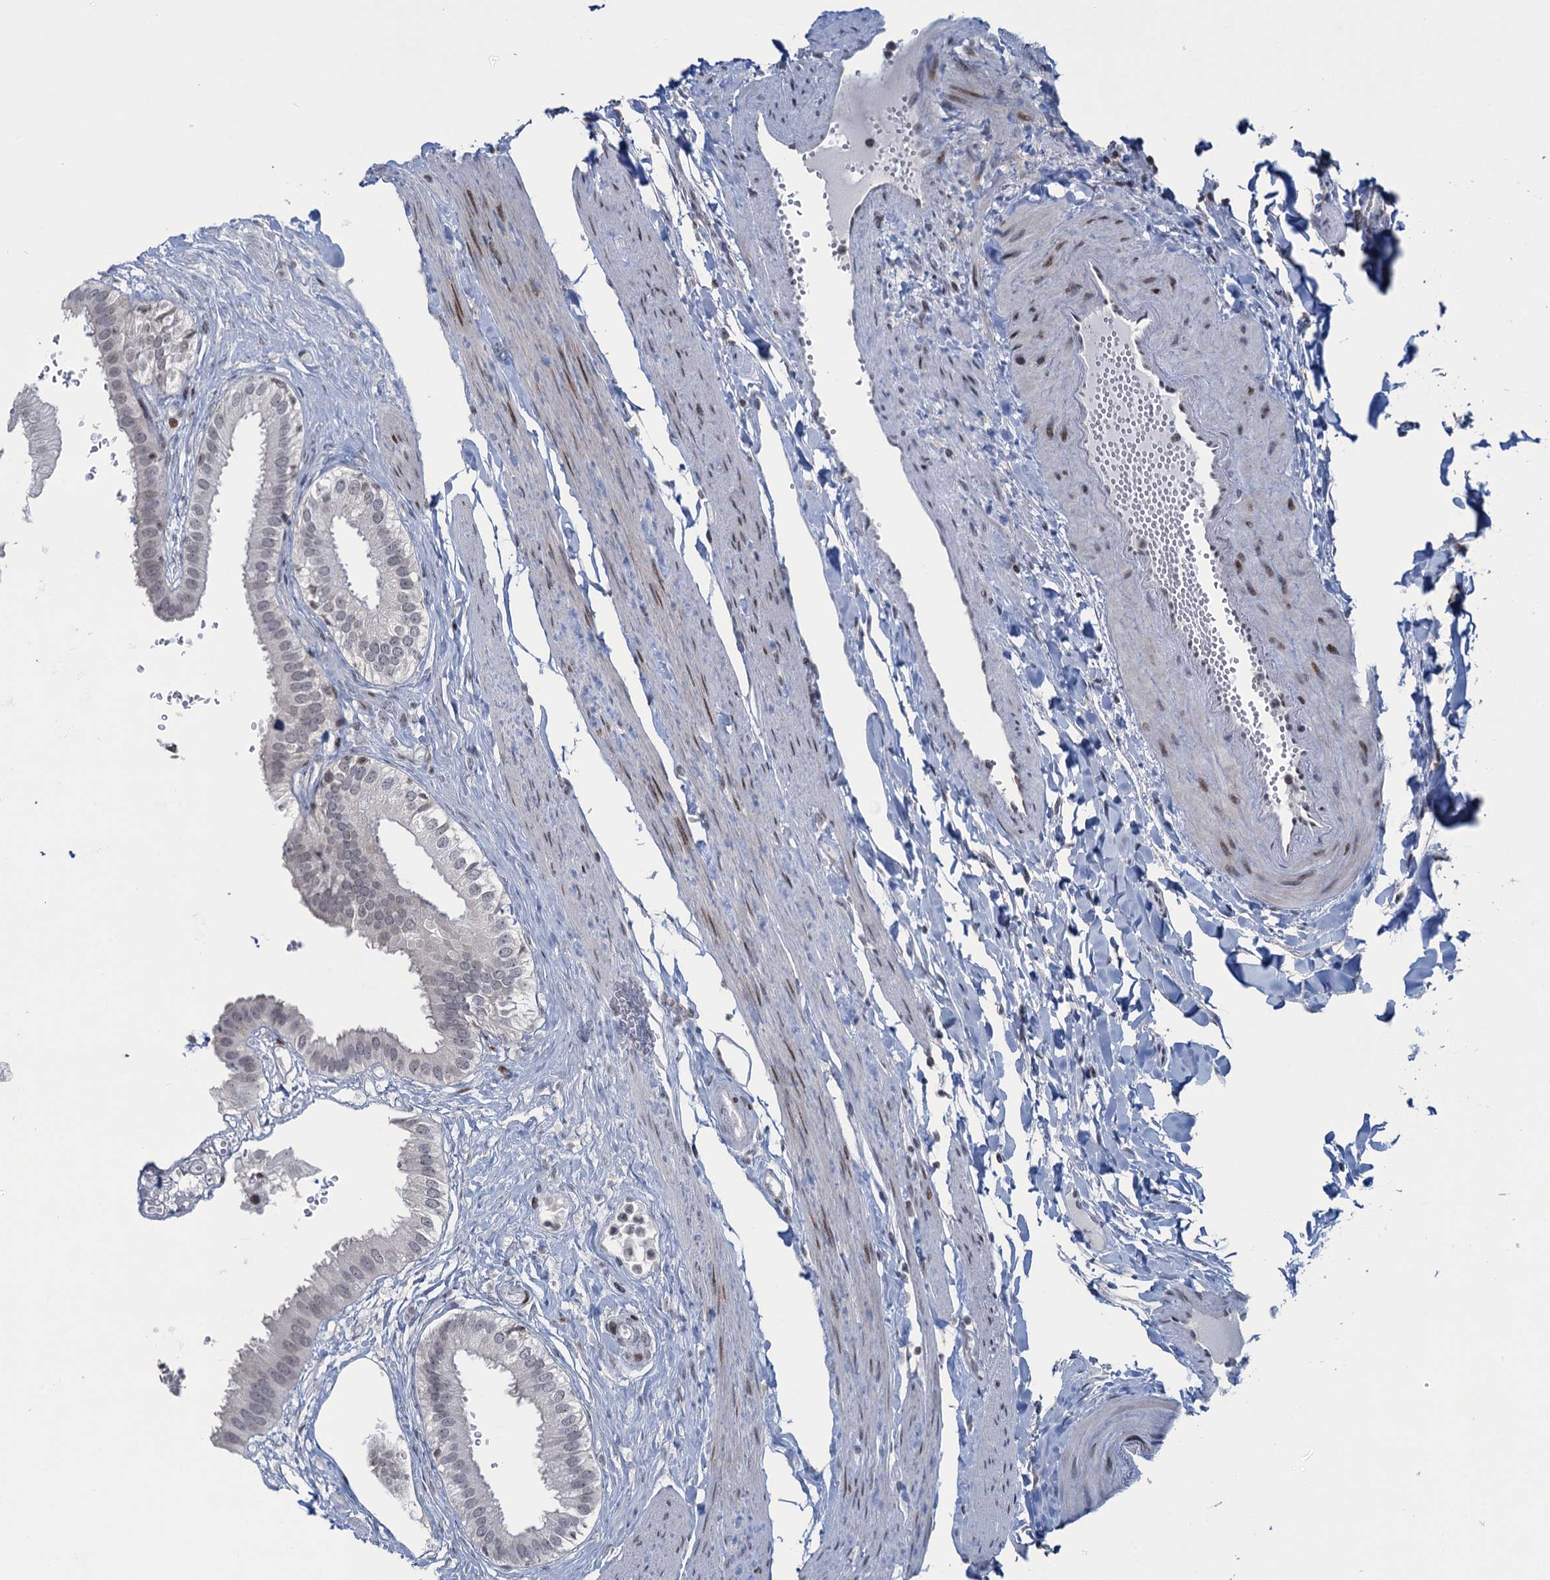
{"staining": {"intensity": "moderate", "quantity": "<25%", "location": "nuclear"}, "tissue": "gallbladder", "cell_type": "Glandular cells", "image_type": "normal", "snomed": [{"axis": "morphology", "description": "Normal tissue, NOS"}, {"axis": "topography", "description": "Gallbladder"}], "caption": "Brown immunohistochemical staining in benign human gallbladder displays moderate nuclear staining in approximately <25% of glandular cells.", "gene": "FYB1", "patient": {"sex": "female", "age": 61}}